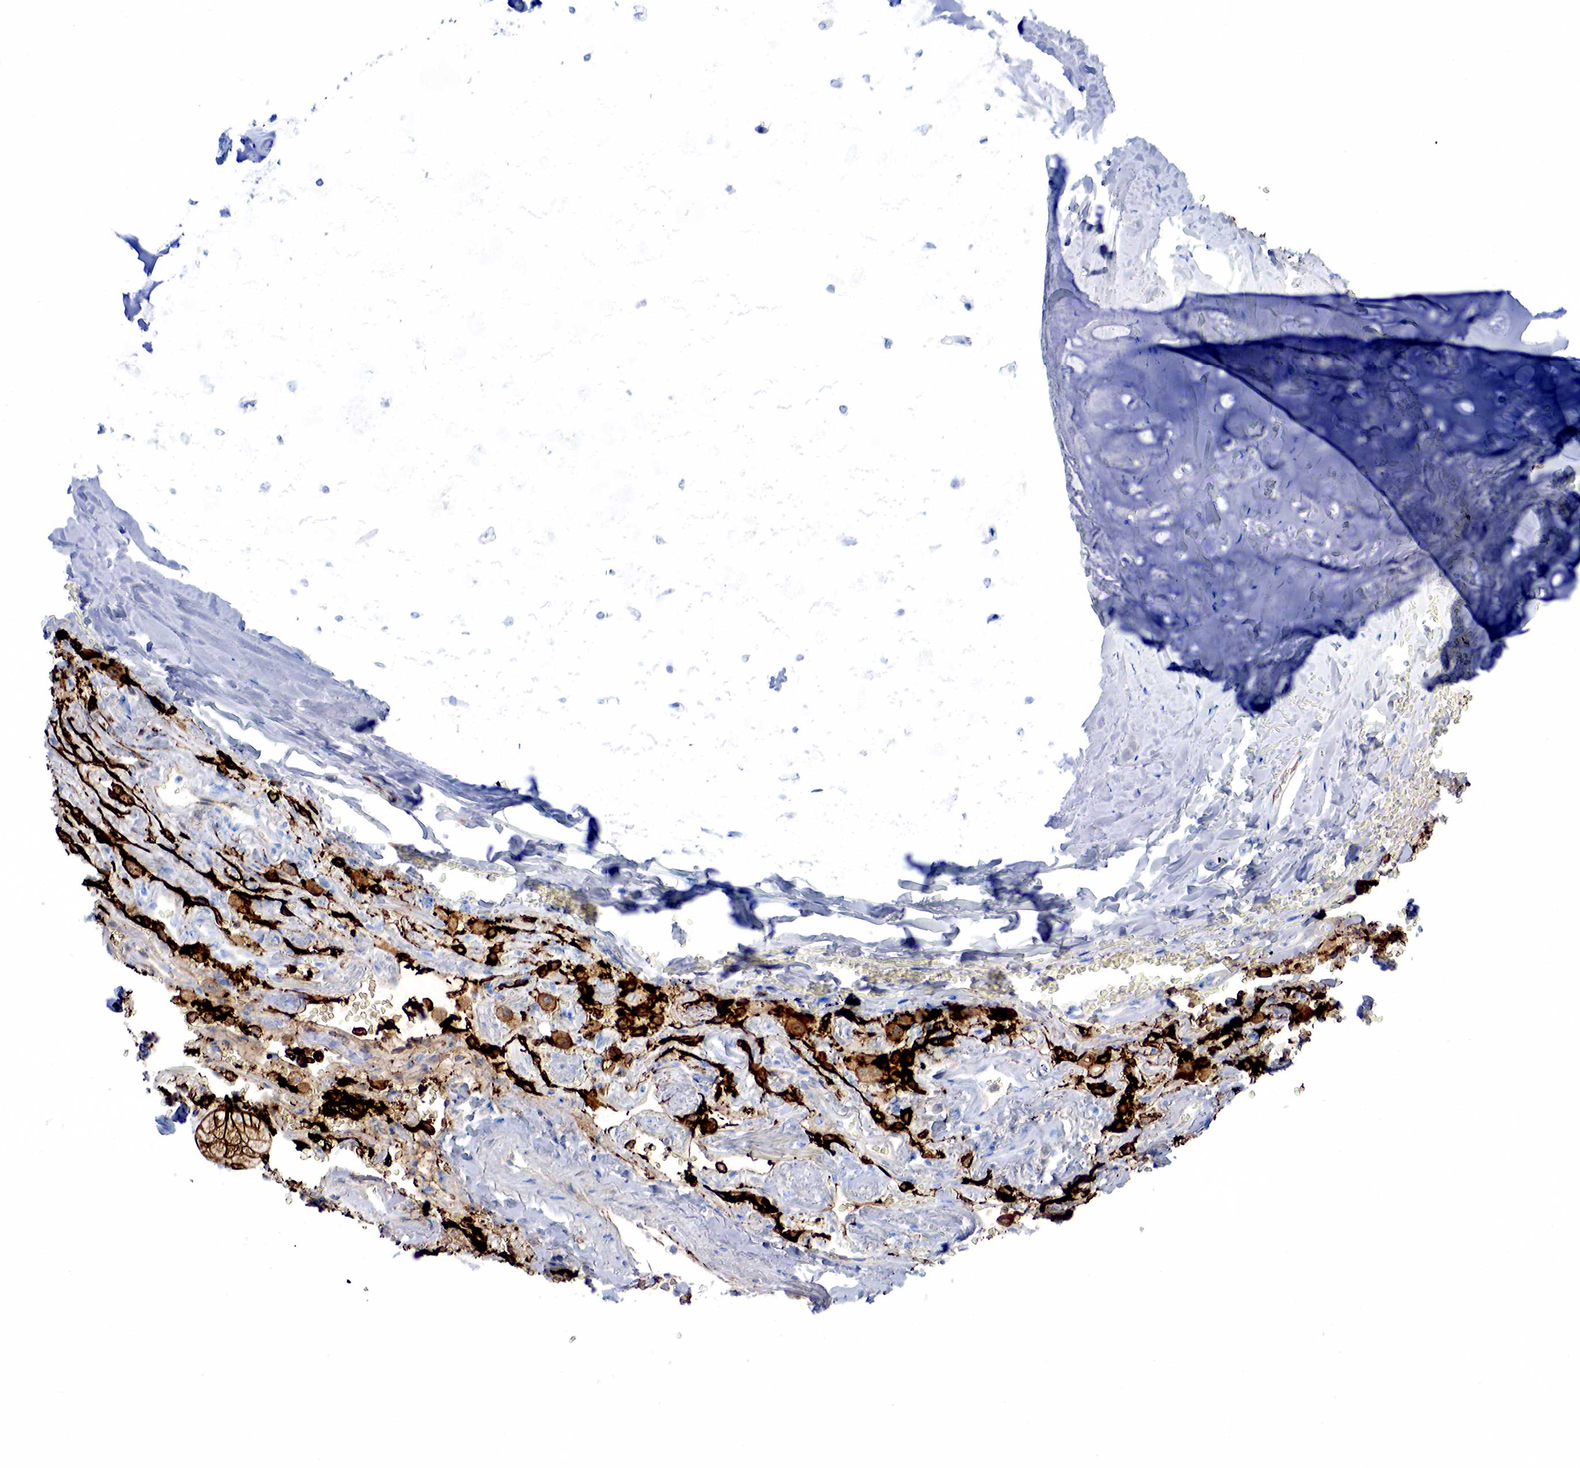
{"staining": {"intensity": "strong", "quantity": ">75%", "location": "cytoplasmic/membranous"}, "tissue": "bronchus", "cell_type": "Respiratory epithelial cells", "image_type": "normal", "snomed": [{"axis": "morphology", "description": "Normal tissue, NOS"}, {"axis": "topography", "description": "Cartilage tissue"}, {"axis": "topography", "description": "Lung"}], "caption": "Protein expression analysis of unremarkable bronchus reveals strong cytoplasmic/membranous positivity in approximately >75% of respiratory epithelial cells. (IHC, brightfield microscopy, high magnification).", "gene": "KRT7", "patient": {"sex": "male", "age": 65}}